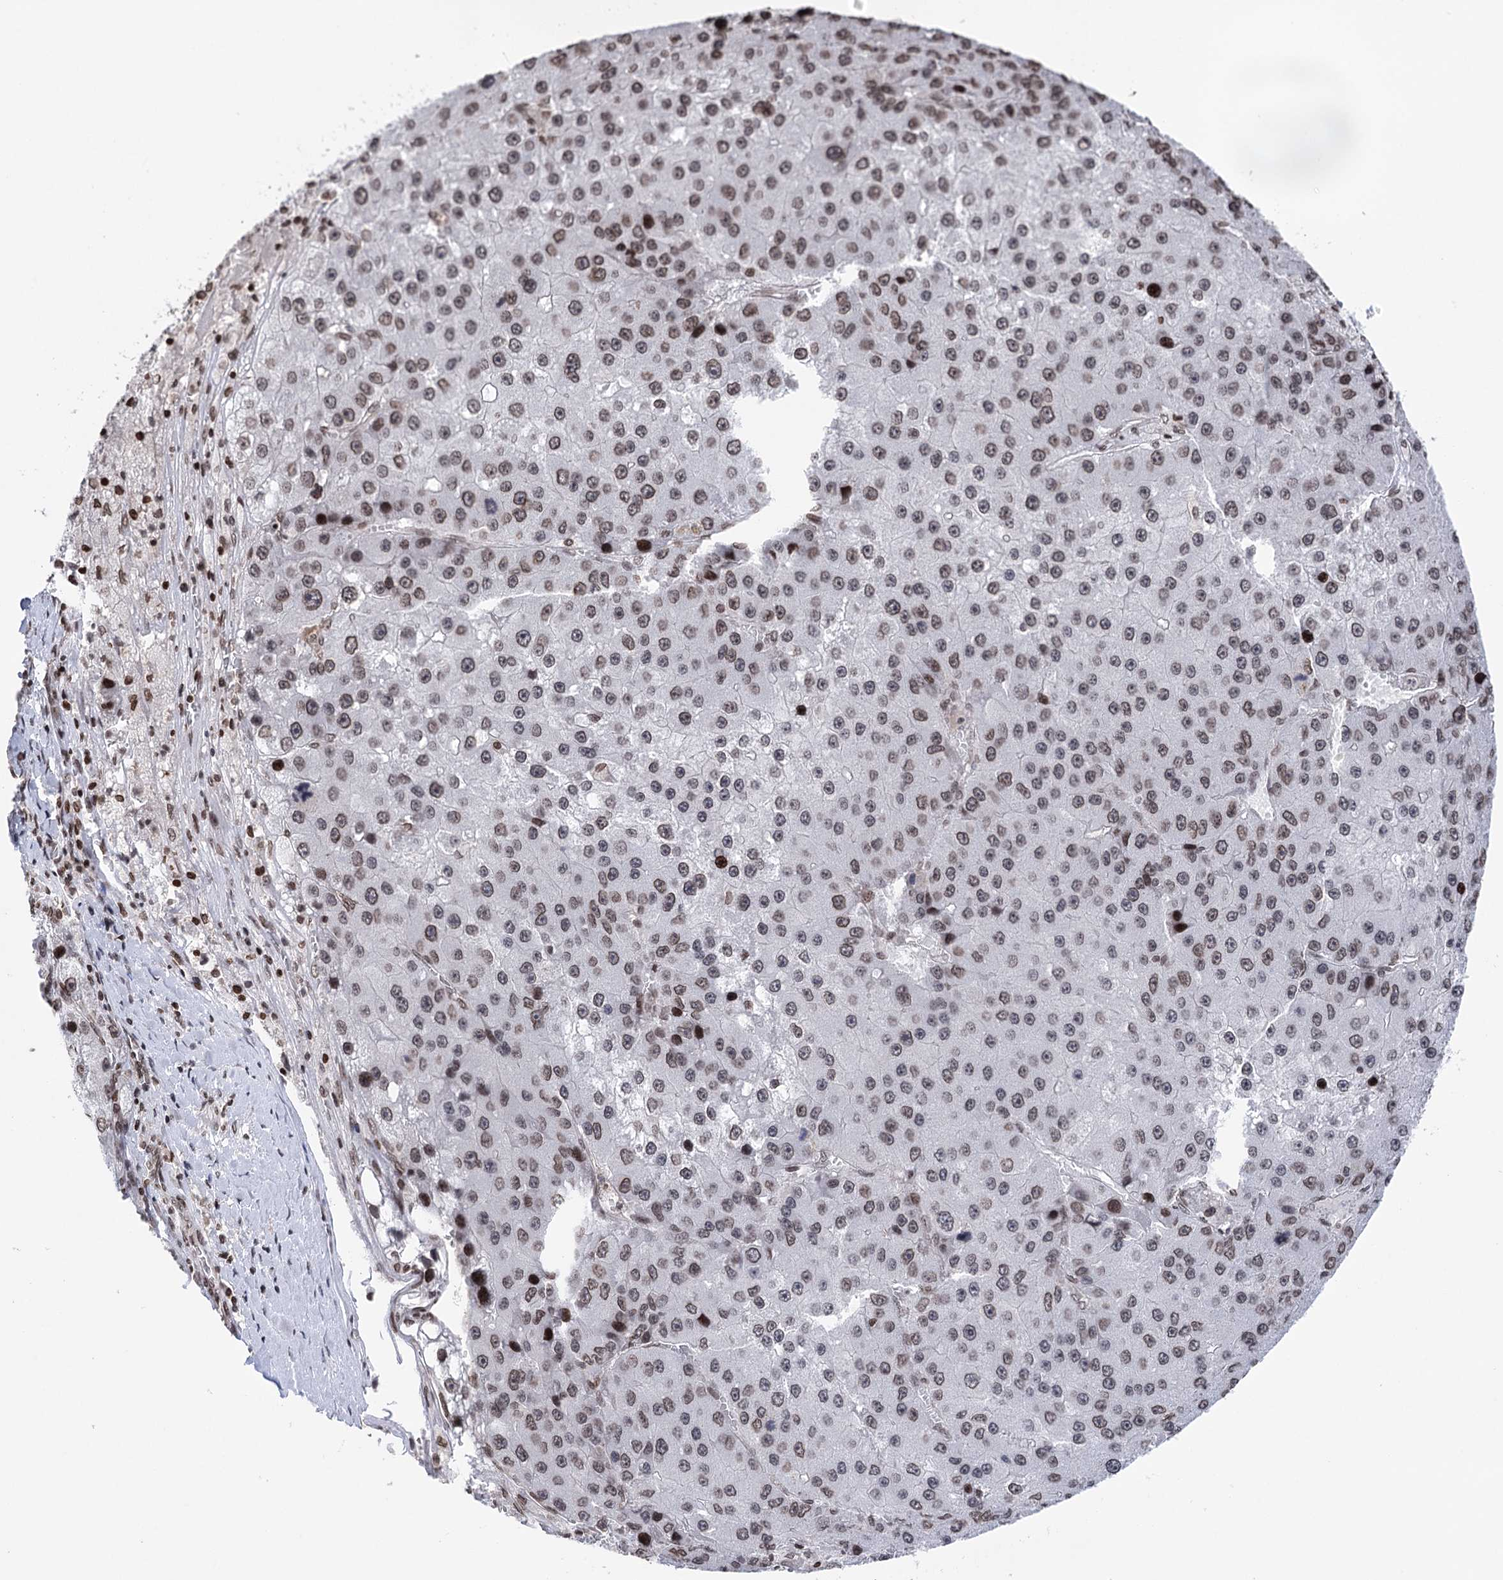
{"staining": {"intensity": "moderate", "quantity": "25%-75%", "location": "nuclear"}, "tissue": "liver cancer", "cell_type": "Tumor cells", "image_type": "cancer", "snomed": [{"axis": "morphology", "description": "Carcinoma, Hepatocellular, NOS"}, {"axis": "topography", "description": "Liver"}], "caption": "There is medium levels of moderate nuclear positivity in tumor cells of liver cancer (hepatocellular carcinoma), as demonstrated by immunohistochemical staining (brown color).", "gene": "CCDC77", "patient": {"sex": "female", "age": 73}}